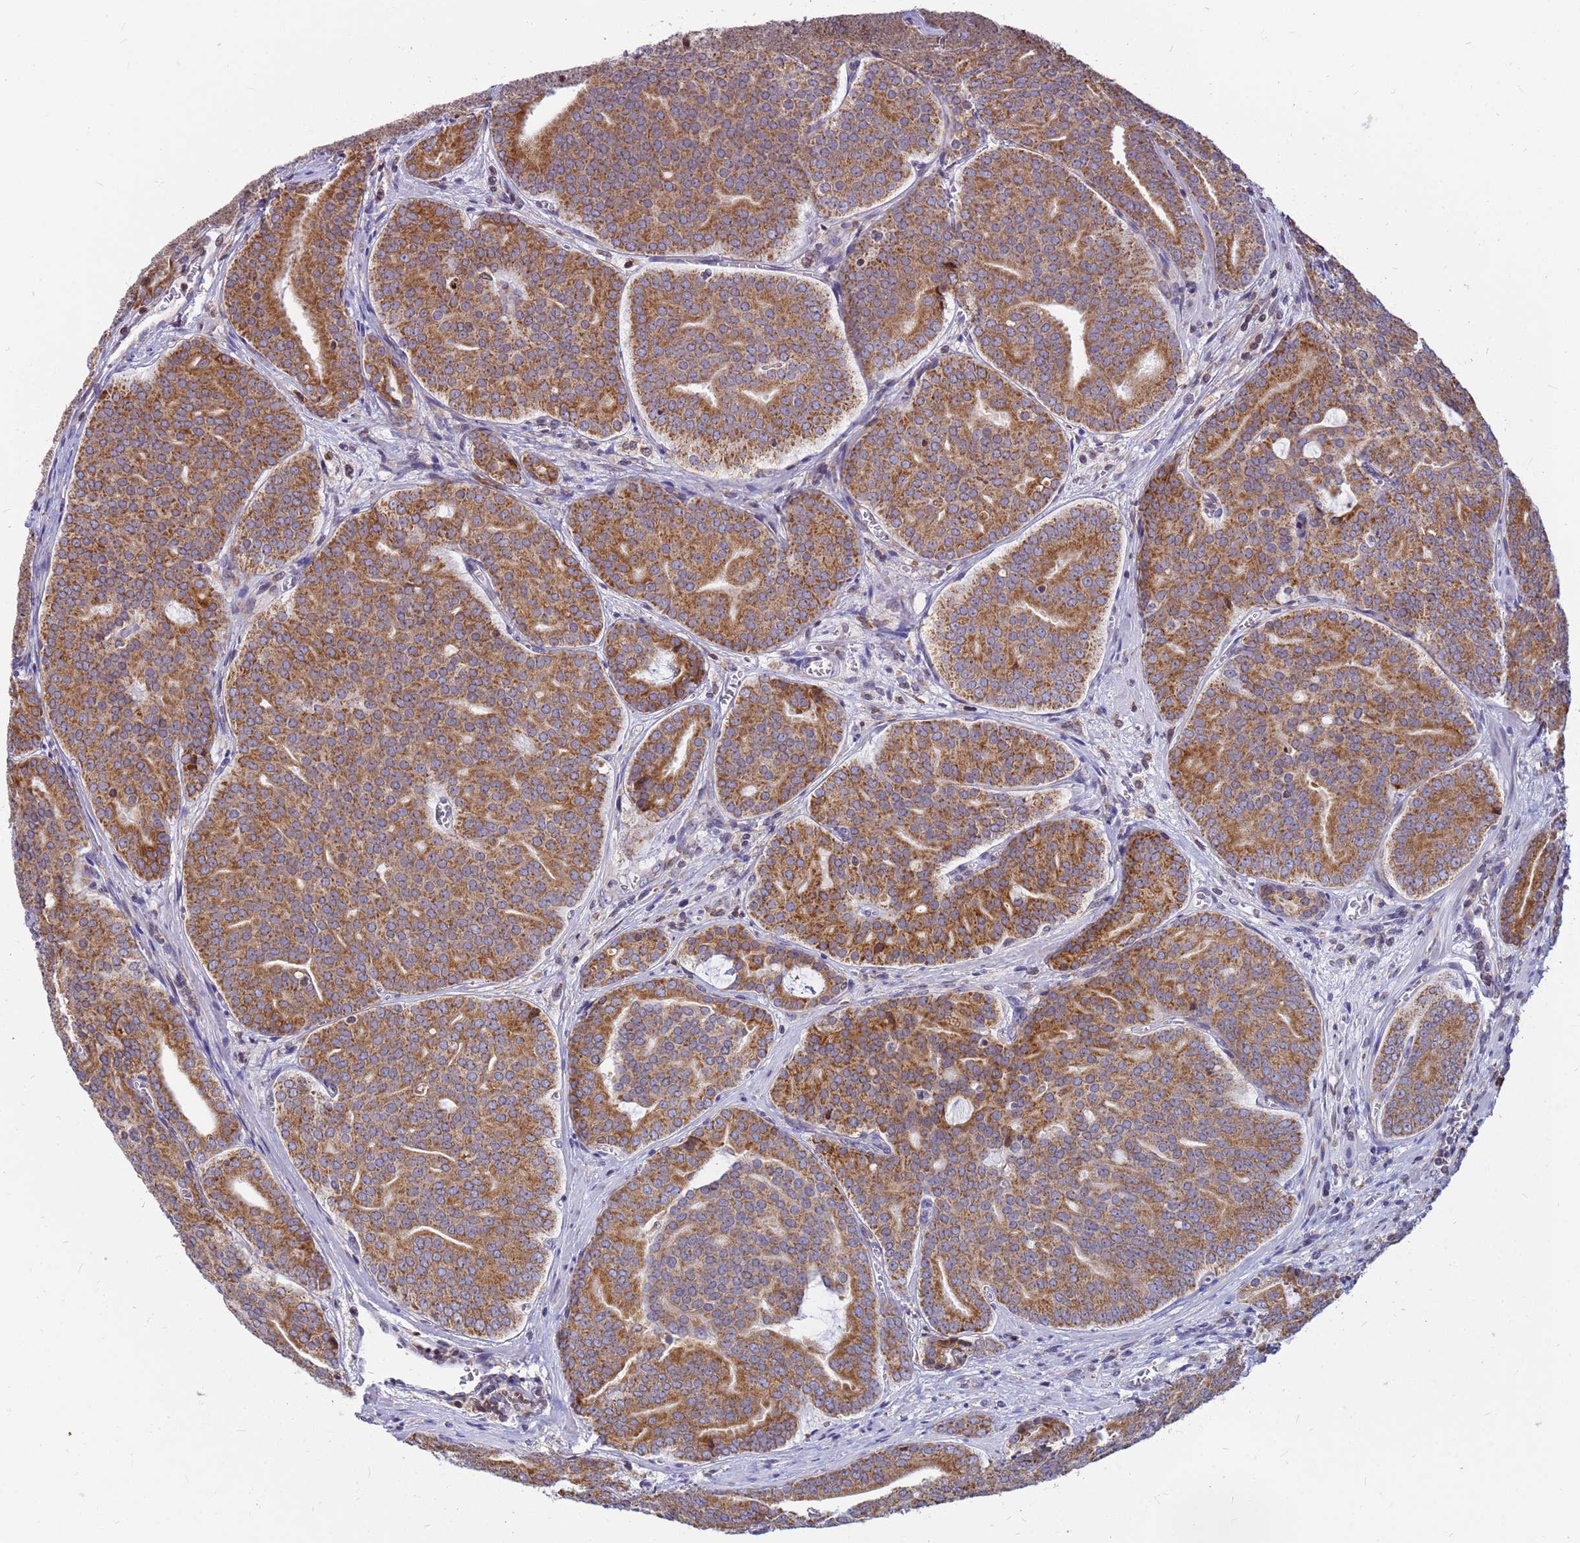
{"staining": {"intensity": "moderate", "quantity": ">75%", "location": "cytoplasmic/membranous"}, "tissue": "prostate cancer", "cell_type": "Tumor cells", "image_type": "cancer", "snomed": [{"axis": "morphology", "description": "Adenocarcinoma, High grade"}, {"axis": "topography", "description": "Prostate"}], "caption": "A brown stain highlights moderate cytoplasmic/membranous staining of a protein in prostate cancer (high-grade adenocarcinoma) tumor cells.", "gene": "SSR4", "patient": {"sex": "male", "age": 55}}